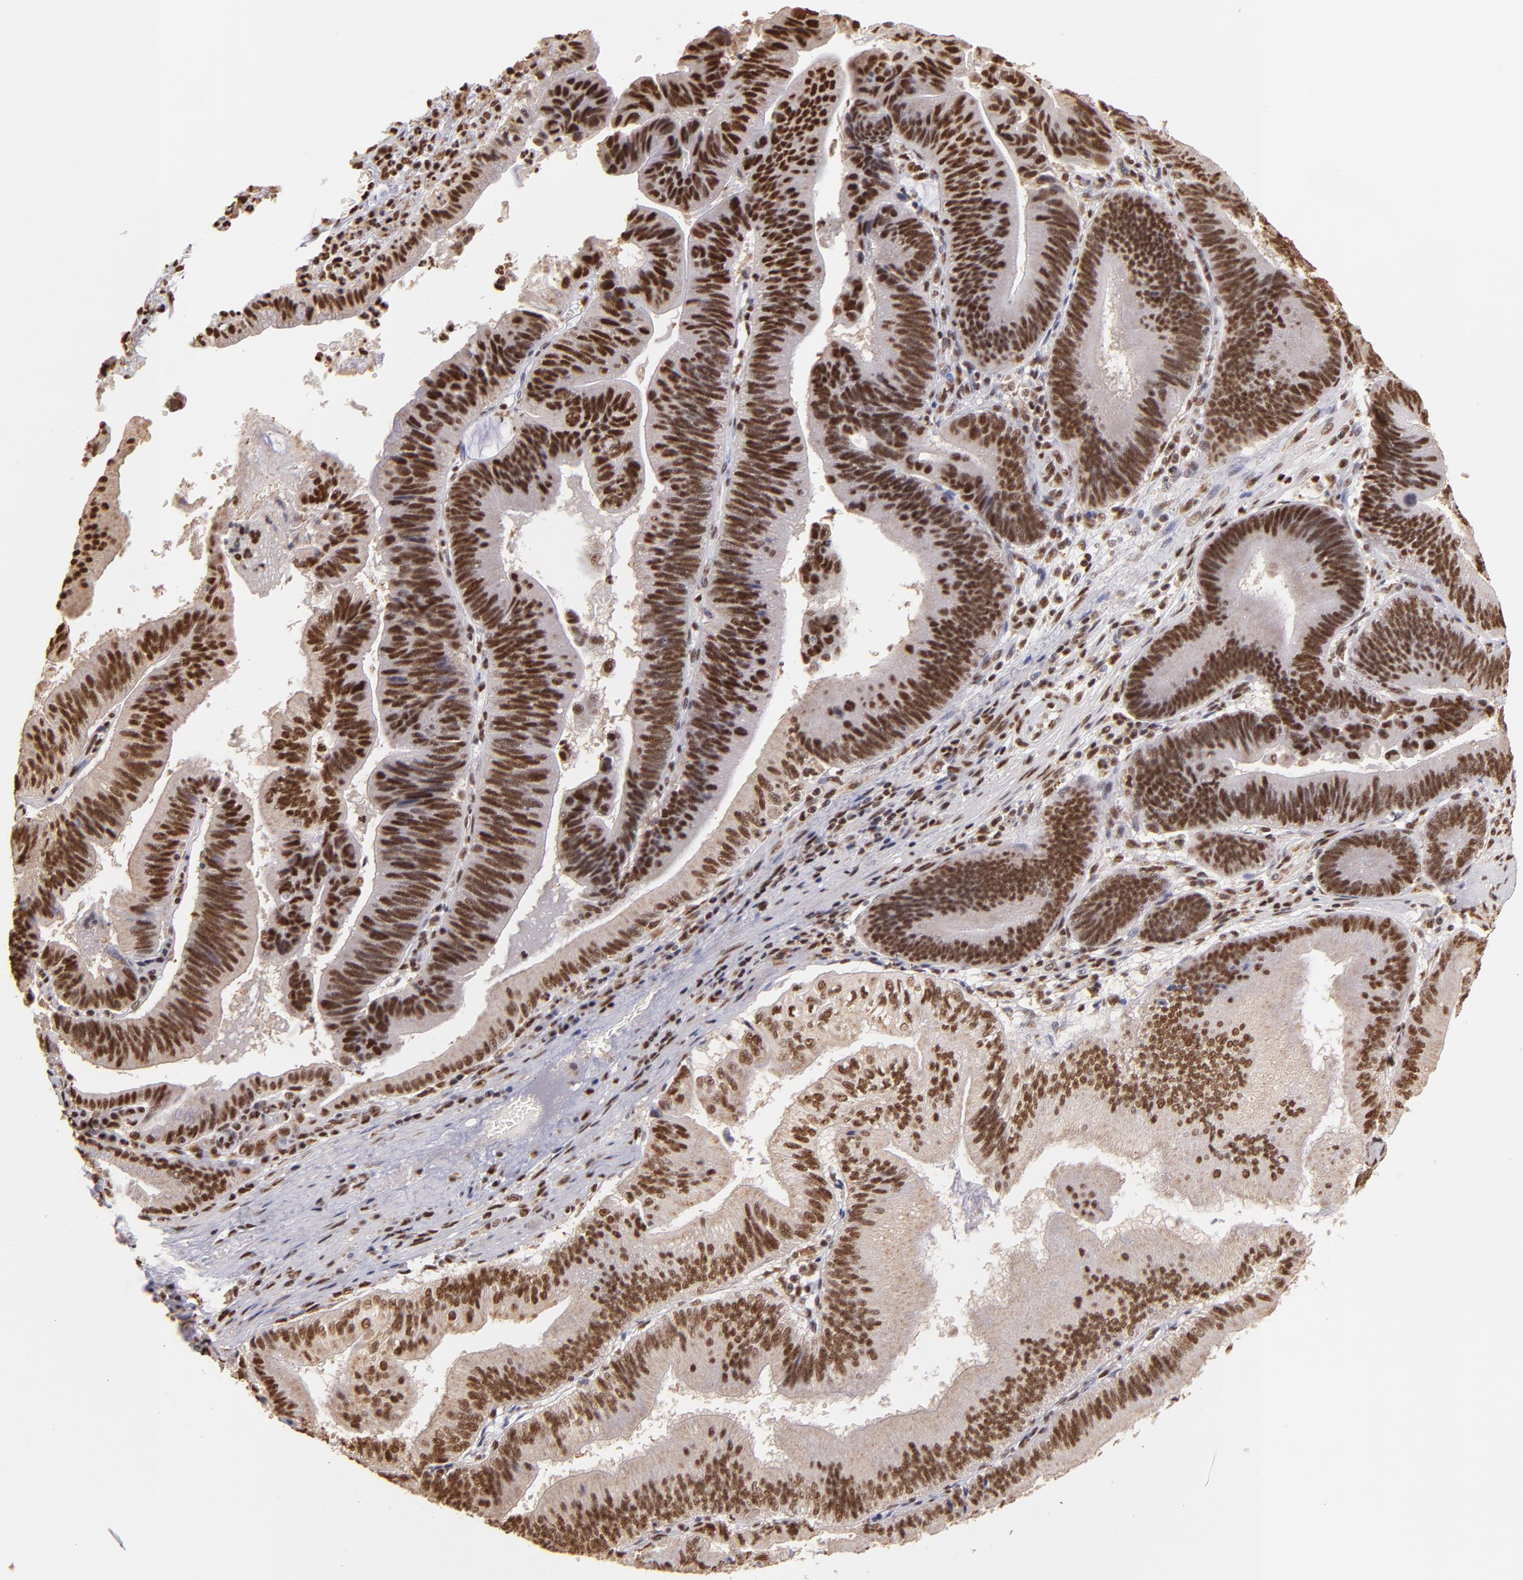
{"staining": {"intensity": "strong", "quantity": ">75%", "location": "cytoplasmic/membranous,nuclear"}, "tissue": "pancreatic cancer", "cell_type": "Tumor cells", "image_type": "cancer", "snomed": [{"axis": "morphology", "description": "Adenocarcinoma, NOS"}, {"axis": "topography", "description": "Pancreas"}], "caption": "High-power microscopy captured an IHC micrograph of pancreatic adenocarcinoma, revealing strong cytoplasmic/membranous and nuclear expression in approximately >75% of tumor cells.", "gene": "SP1", "patient": {"sex": "male", "age": 82}}